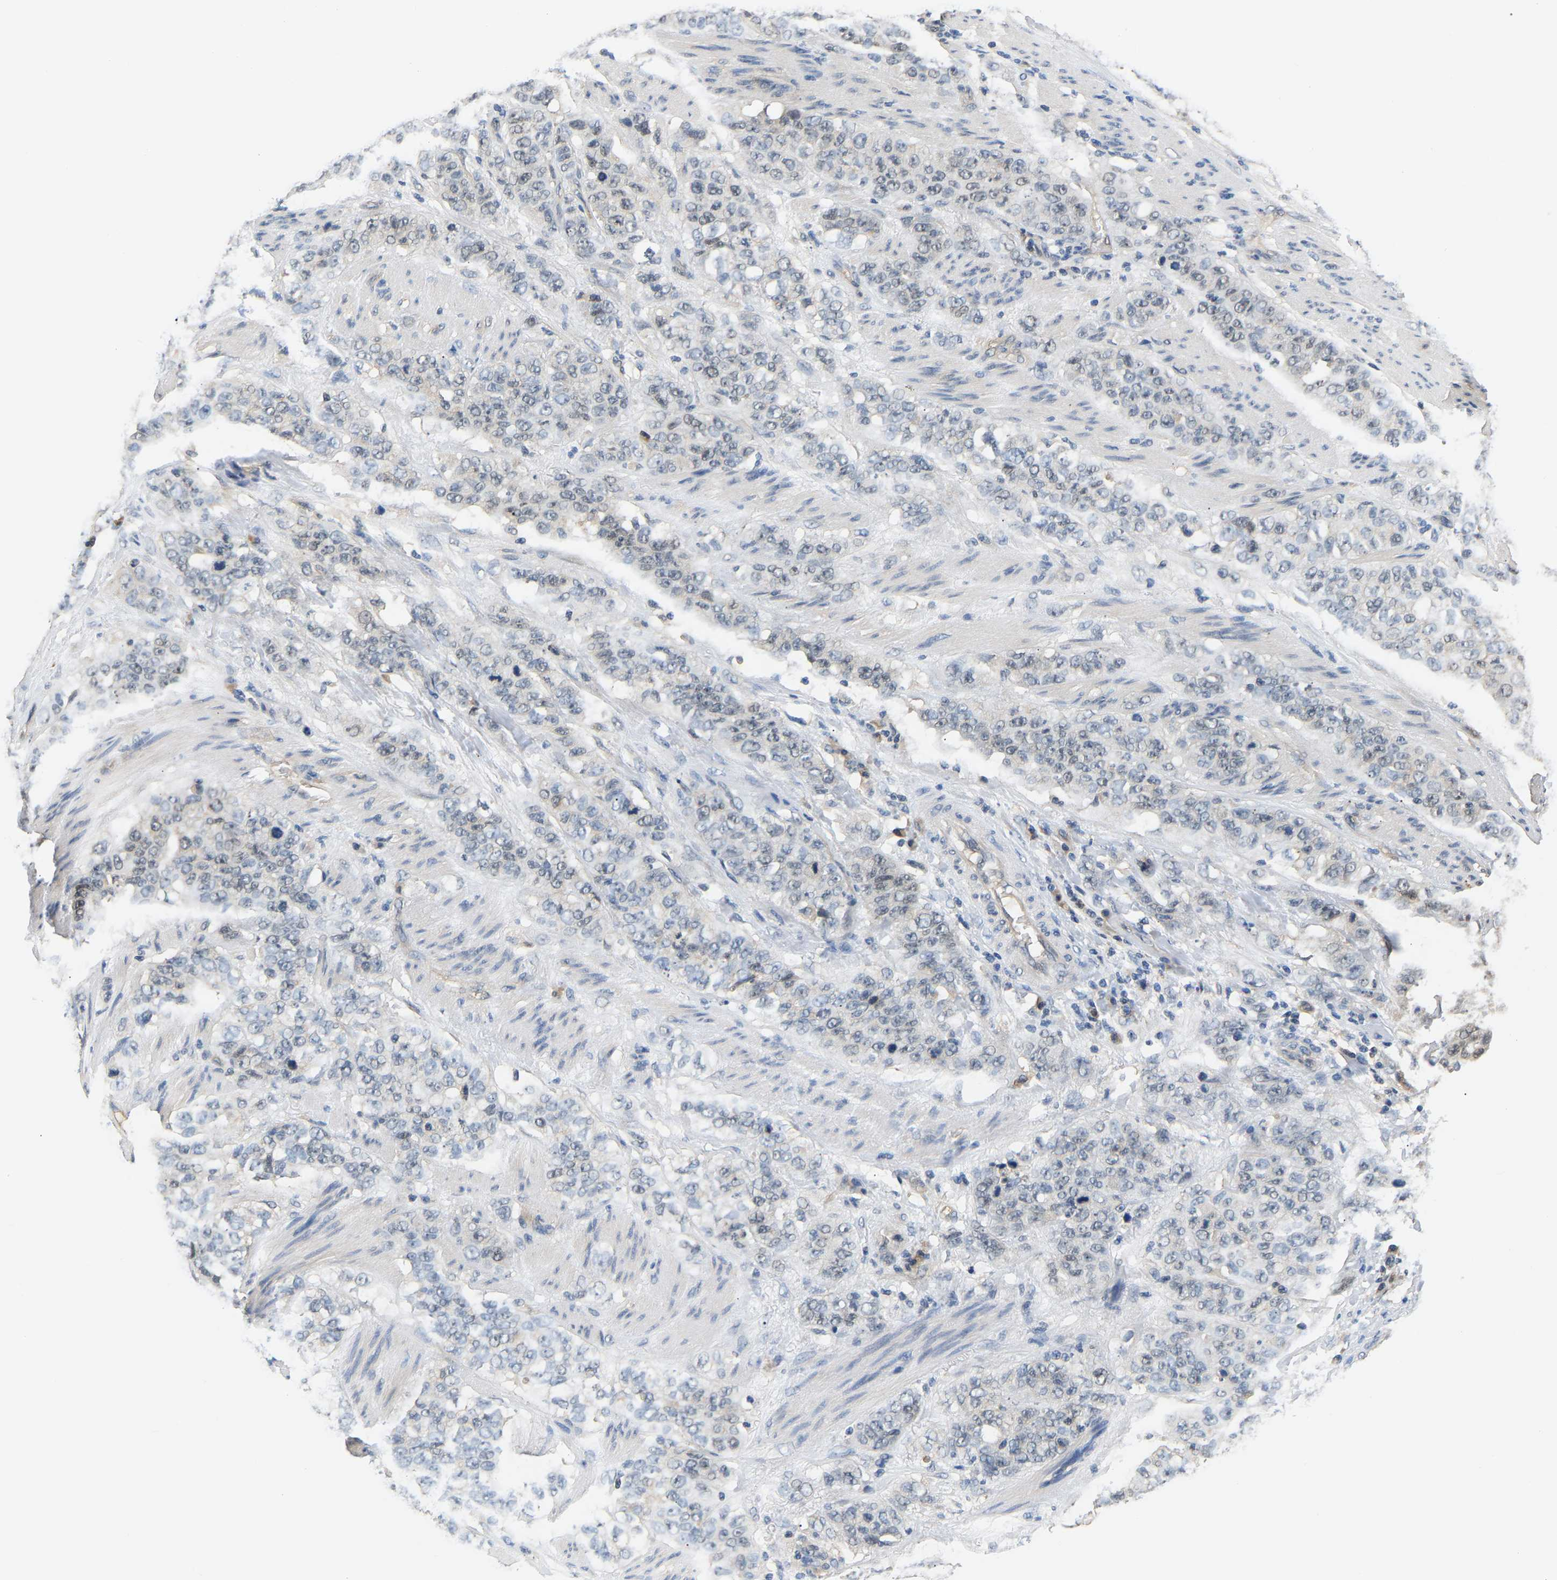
{"staining": {"intensity": "negative", "quantity": "none", "location": "none"}, "tissue": "stomach cancer", "cell_type": "Tumor cells", "image_type": "cancer", "snomed": [{"axis": "morphology", "description": "Adenocarcinoma, NOS"}, {"axis": "topography", "description": "Stomach"}], "caption": "The photomicrograph demonstrates no significant expression in tumor cells of stomach cancer.", "gene": "ARHGEF12", "patient": {"sex": "male", "age": 48}}